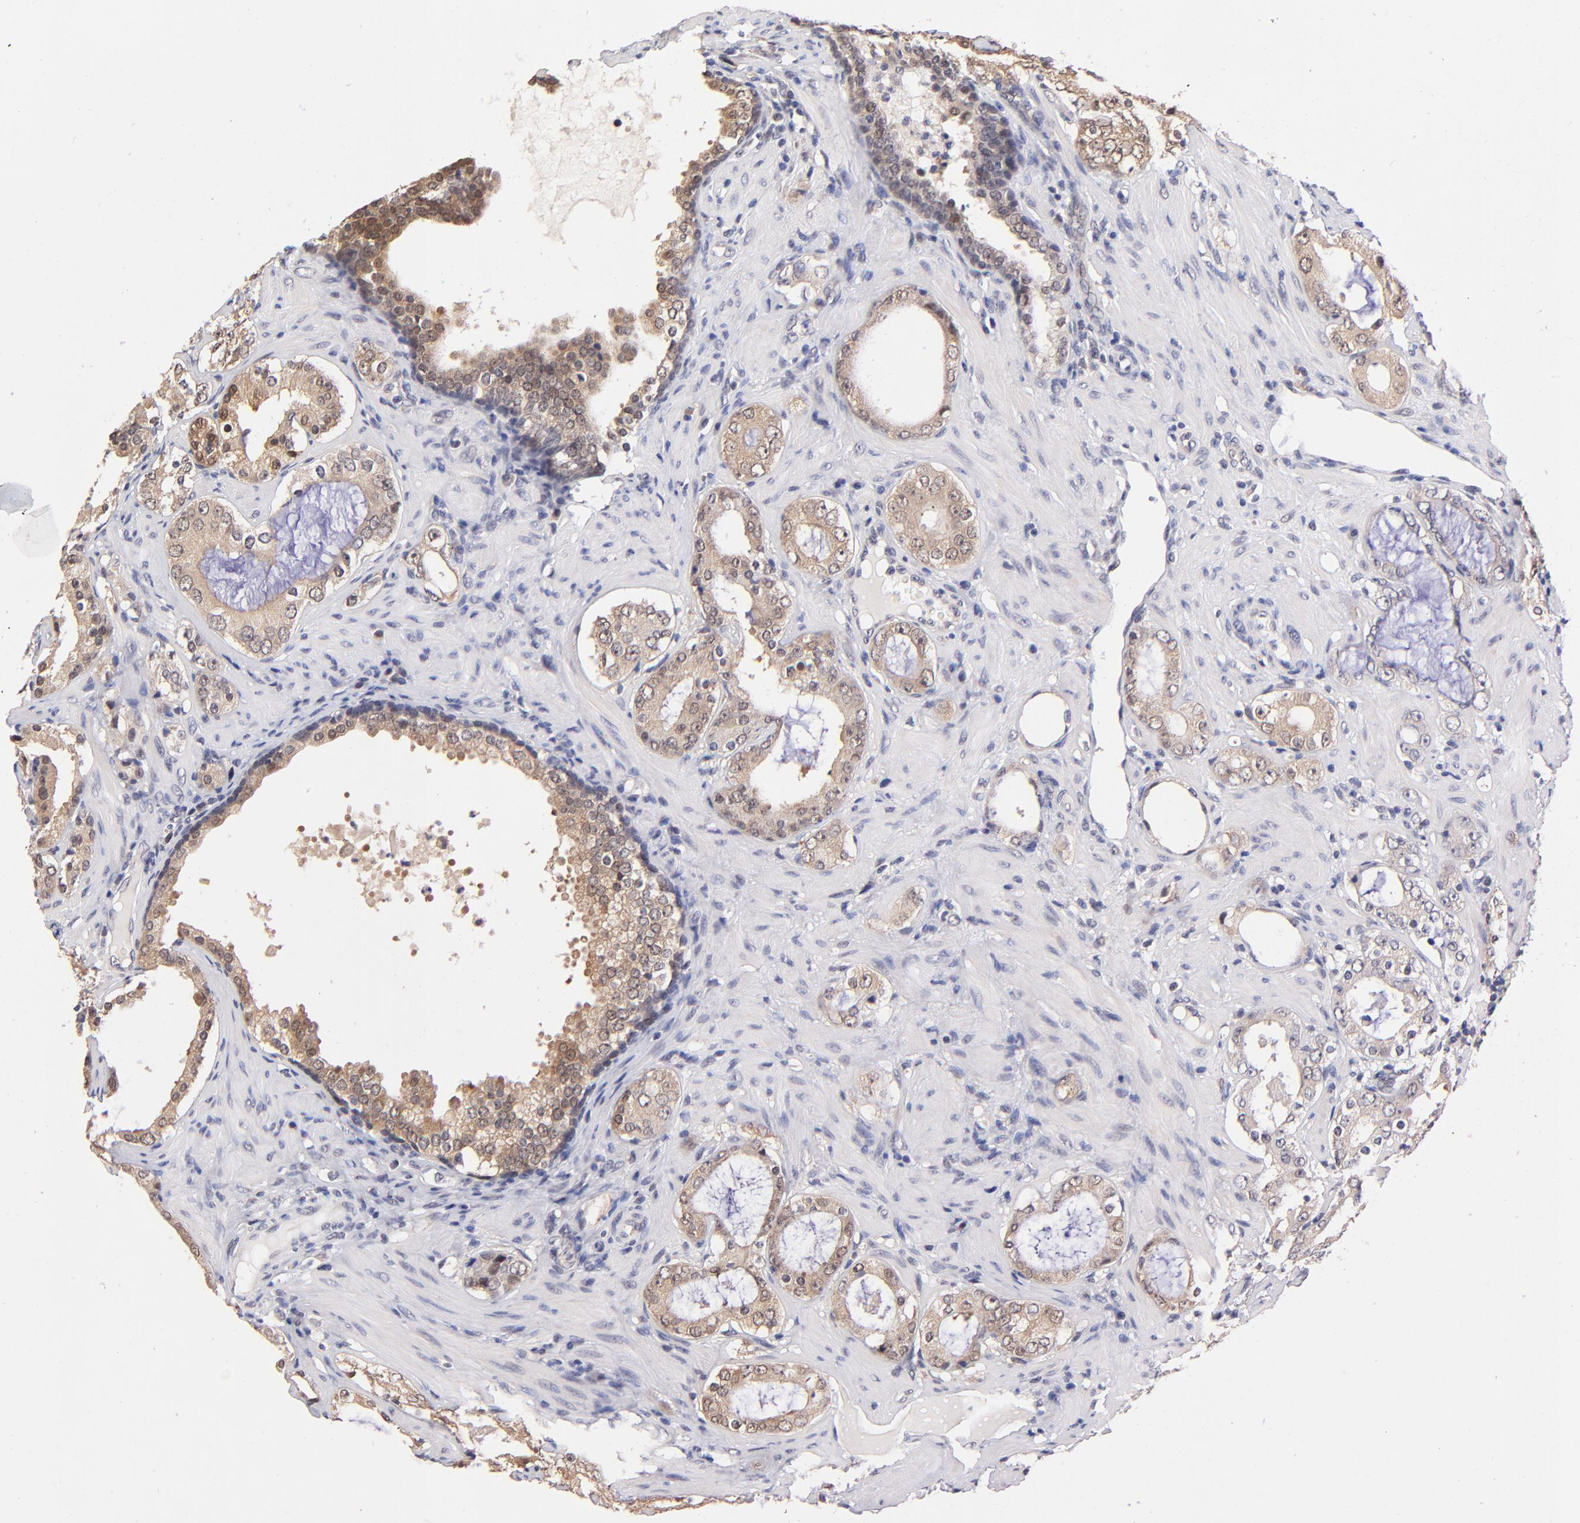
{"staining": {"intensity": "weak", "quantity": "25%-75%", "location": "cytoplasmic/membranous,nuclear"}, "tissue": "prostate cancer", "cell_type": "Tumor cells", "image_type": "cancer", "snomed": [{"axis": "morphology", "description": "Adenocarcinoma, Medium grade"}, {"axis": "topography", "description": "Prostate"}], "caption": "The immunohistochemical stain shows weak cytoplasmic/membranous and nuclear expression in tumor cells of prostate cancer tissue.", "gene": "TXNL1", "patient": {"sex": "male", "age": 73}}